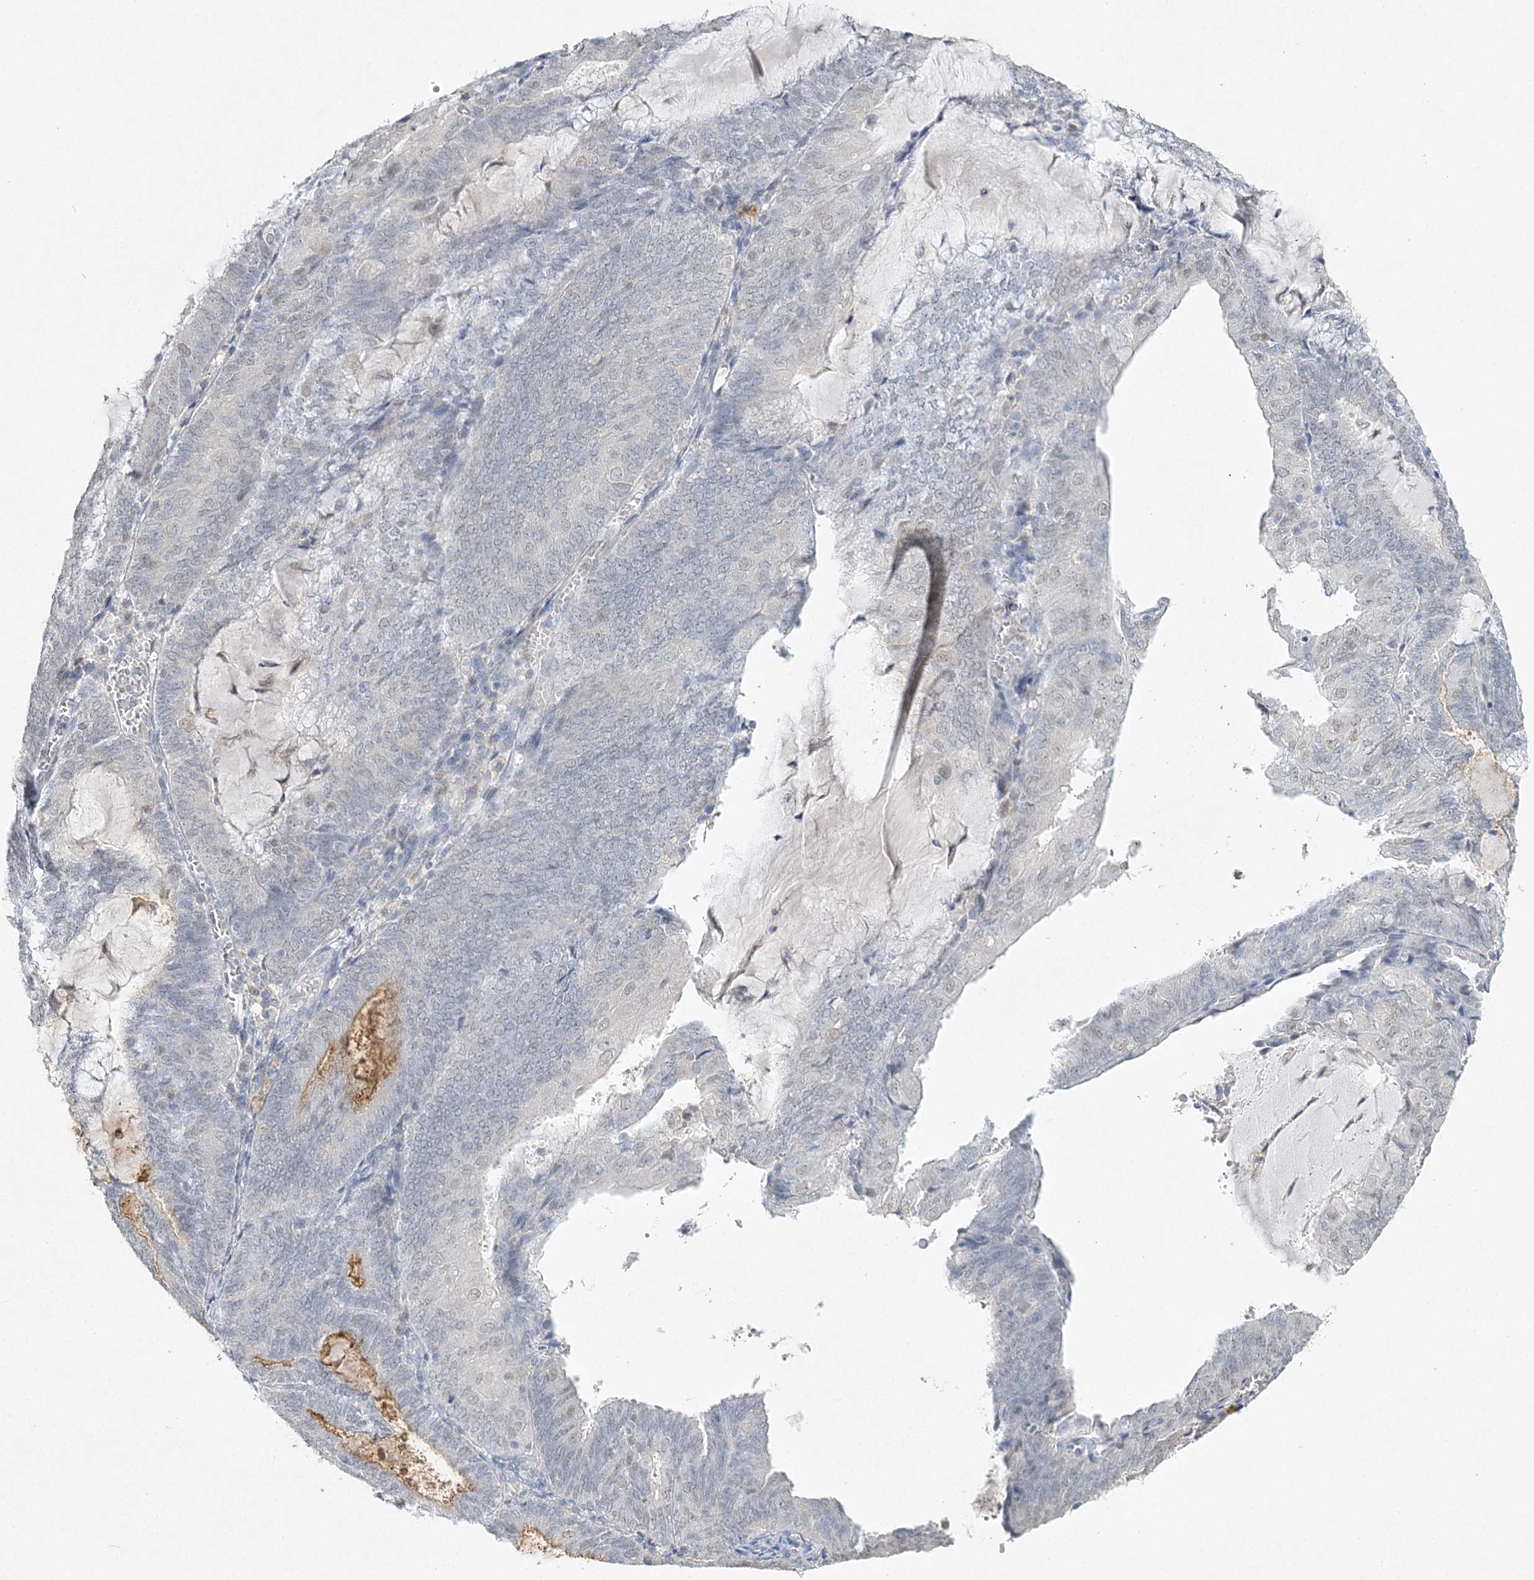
{"staining": {"intensity": "weak", "quantity": "<25%", "location": "nuclear"}, "tissue": "endometrial cancer", "cell_type": "Tumor cells", "image_type": "cancer", "snomed": [{"axis": "morphology", "description": "Adenocarcinoma, NOS"}, {"axis": "topography", "description": "Endometrium"}], "caption": "Immunohistochemistry (IHC) photomicrograph of neoplastic tissue: endometrial adenocarcinoma stained with DAB exhibits no significant protein positivity in tumor cells.", "gene": "MAT2B", "patient": {"sex": "female", "age": 81}}